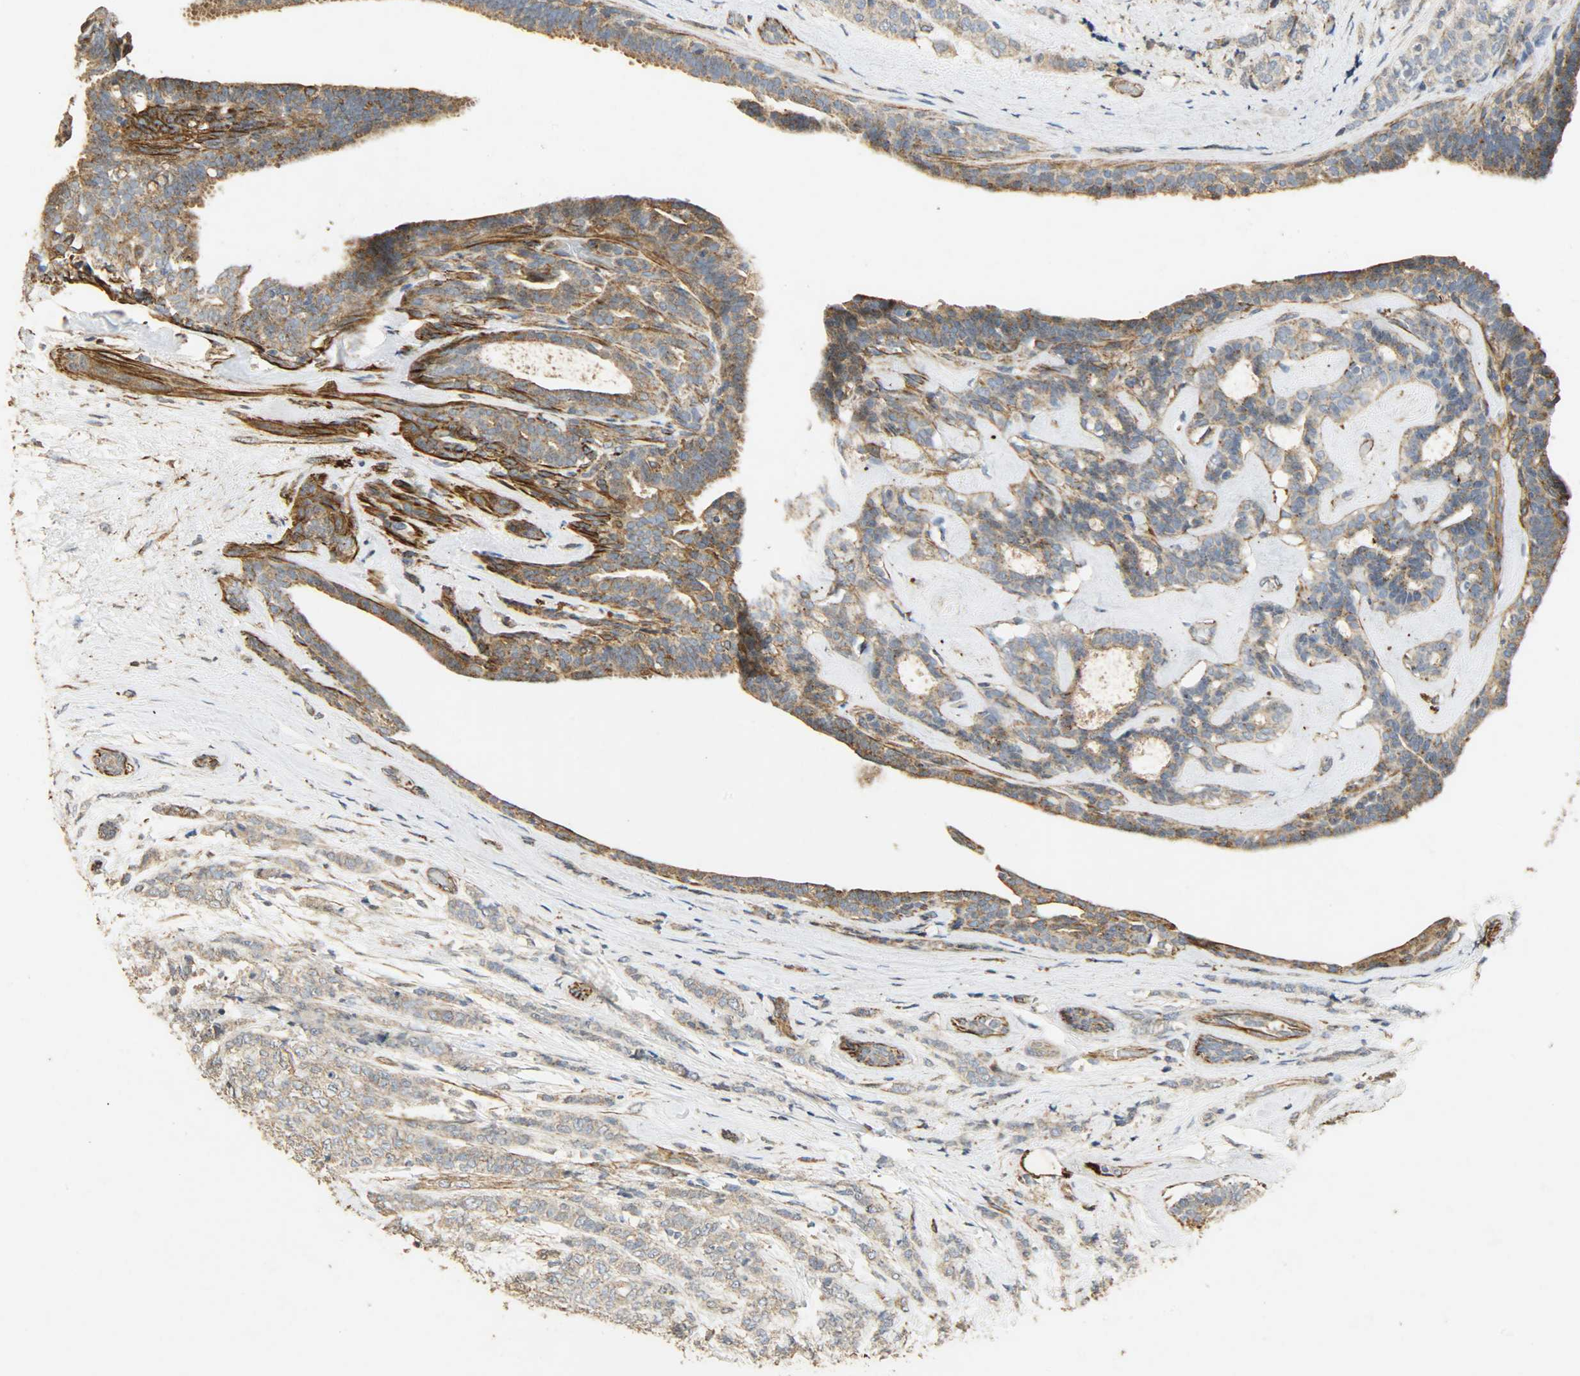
{"staining": {"intensity": "weak", "quantity": ">75%", "location": "cytoplasmic/membranous"}, "tissue": "breast cancer", "cell_type": "Tumor cells", "image_type": "cancer", "snomed": [{"axis": "morphology", "description": "Lobular carcinoma"}, {"axis": "topography", "description": "Breast"}], "caption": "IHC (DAB) staining of breast cancer (lobular carcinoma) displays weak cytoplasmic/membranous protein positivity in approximately >75% of tumor cells.", "gene": "TPM4", "patient": {"sex": "female", "age": 60}}